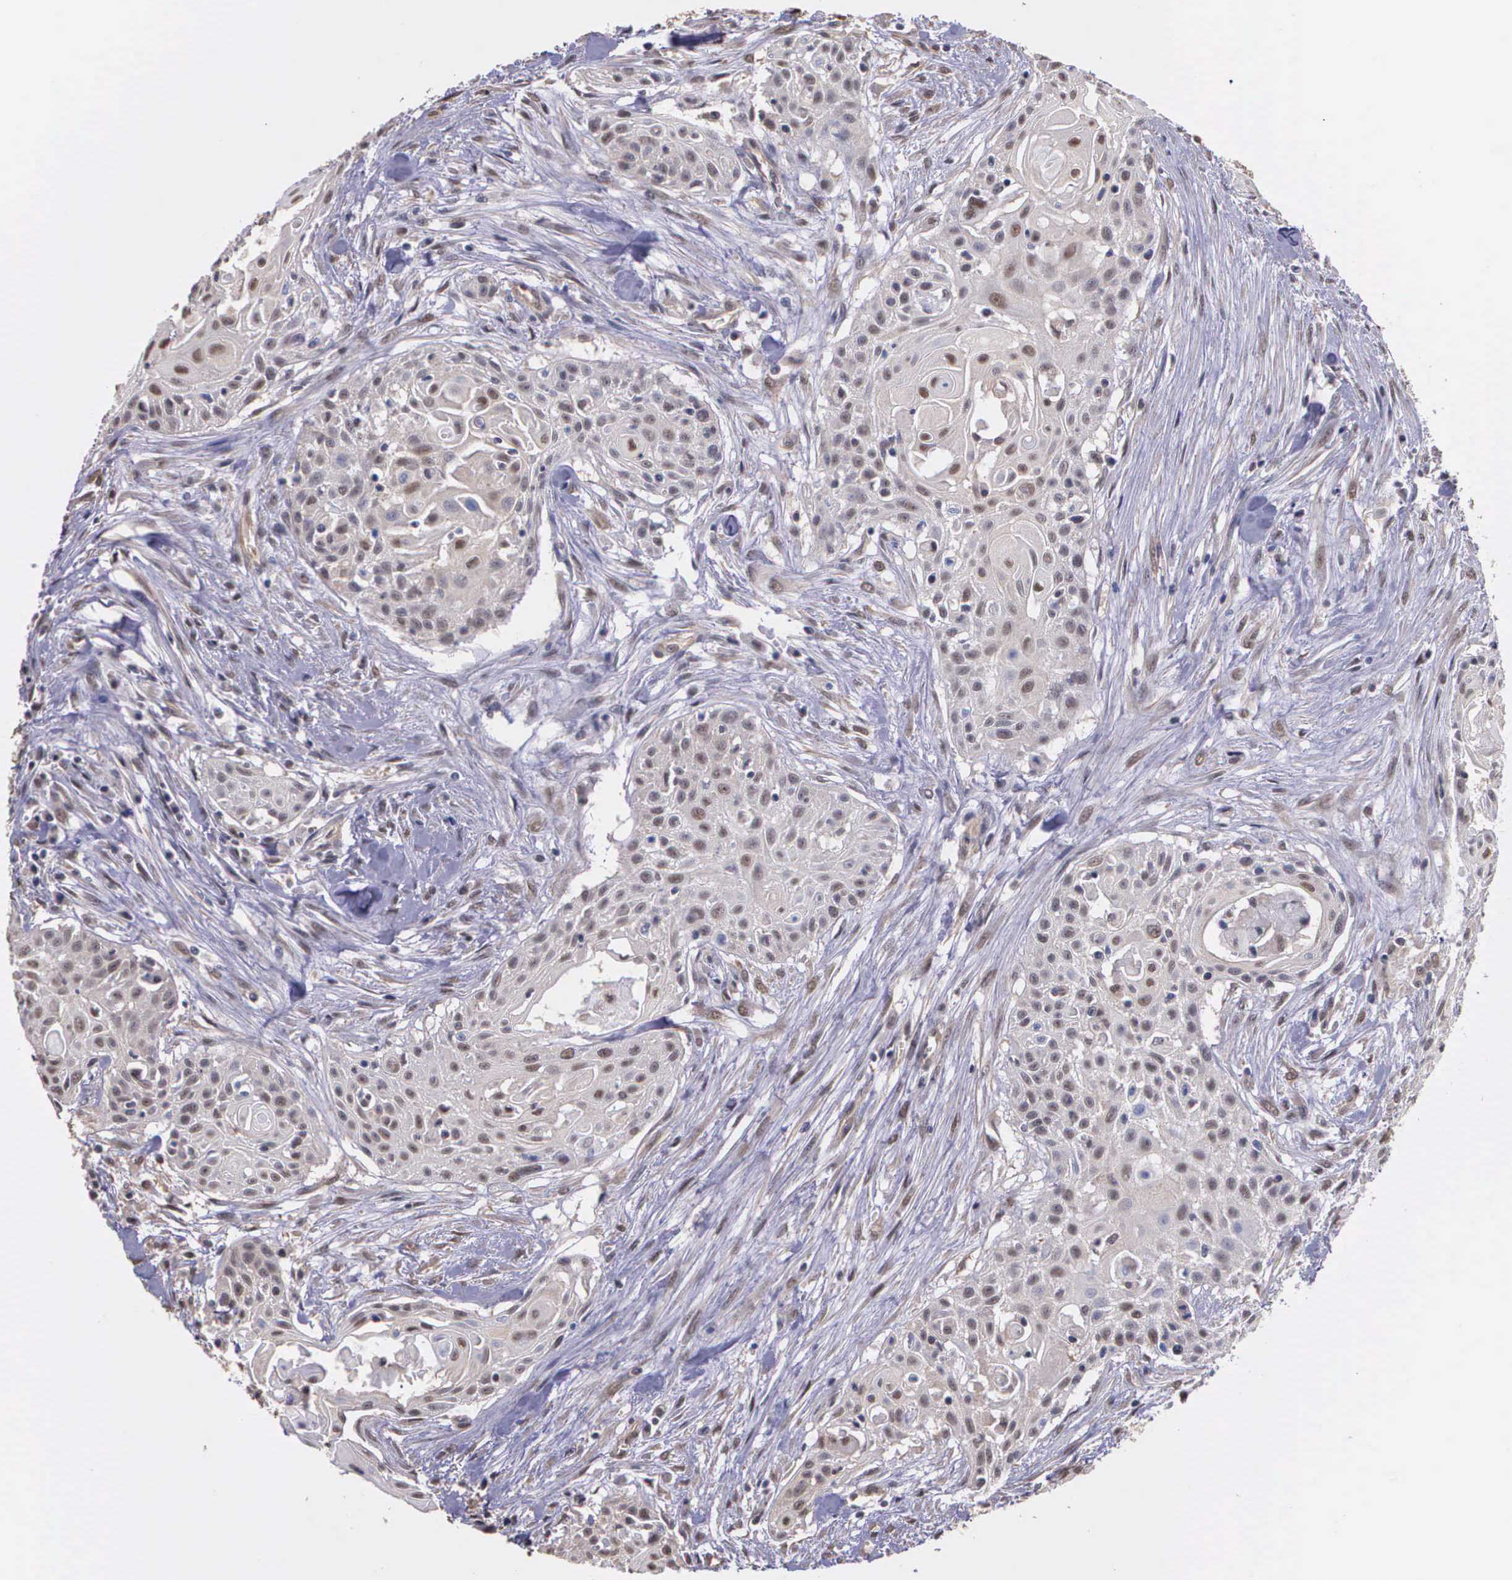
{"staining": {"intensity": "weak", "quantity": "25%-75%", "location": "cytoplasmic/membranous"}, "tissue": "head and neck cancer", "cell_type": "Tumor cells", "image_type": "cancer", "snomed": [{"axis": "morphology", "description": "Squamous cell carcinoma, NOS"}, {"axis": "morphology", "description": "Squamous cell carcinoma, metastatic, NOS"}, {"axis": "topography", "description": "Lymph node"}, {"axis": "topography", "description": "Salivary gland"}, {"axis": "topography", "description": "Head-Neck"}], "caption": "Protein analysis of head and neck cancer tissue displays weak cytoplasmic/membranous expression in about 25%-75% of tumor cells.", "gene": "PSMC1", "patient": {"sex": "female", "age": 74}}